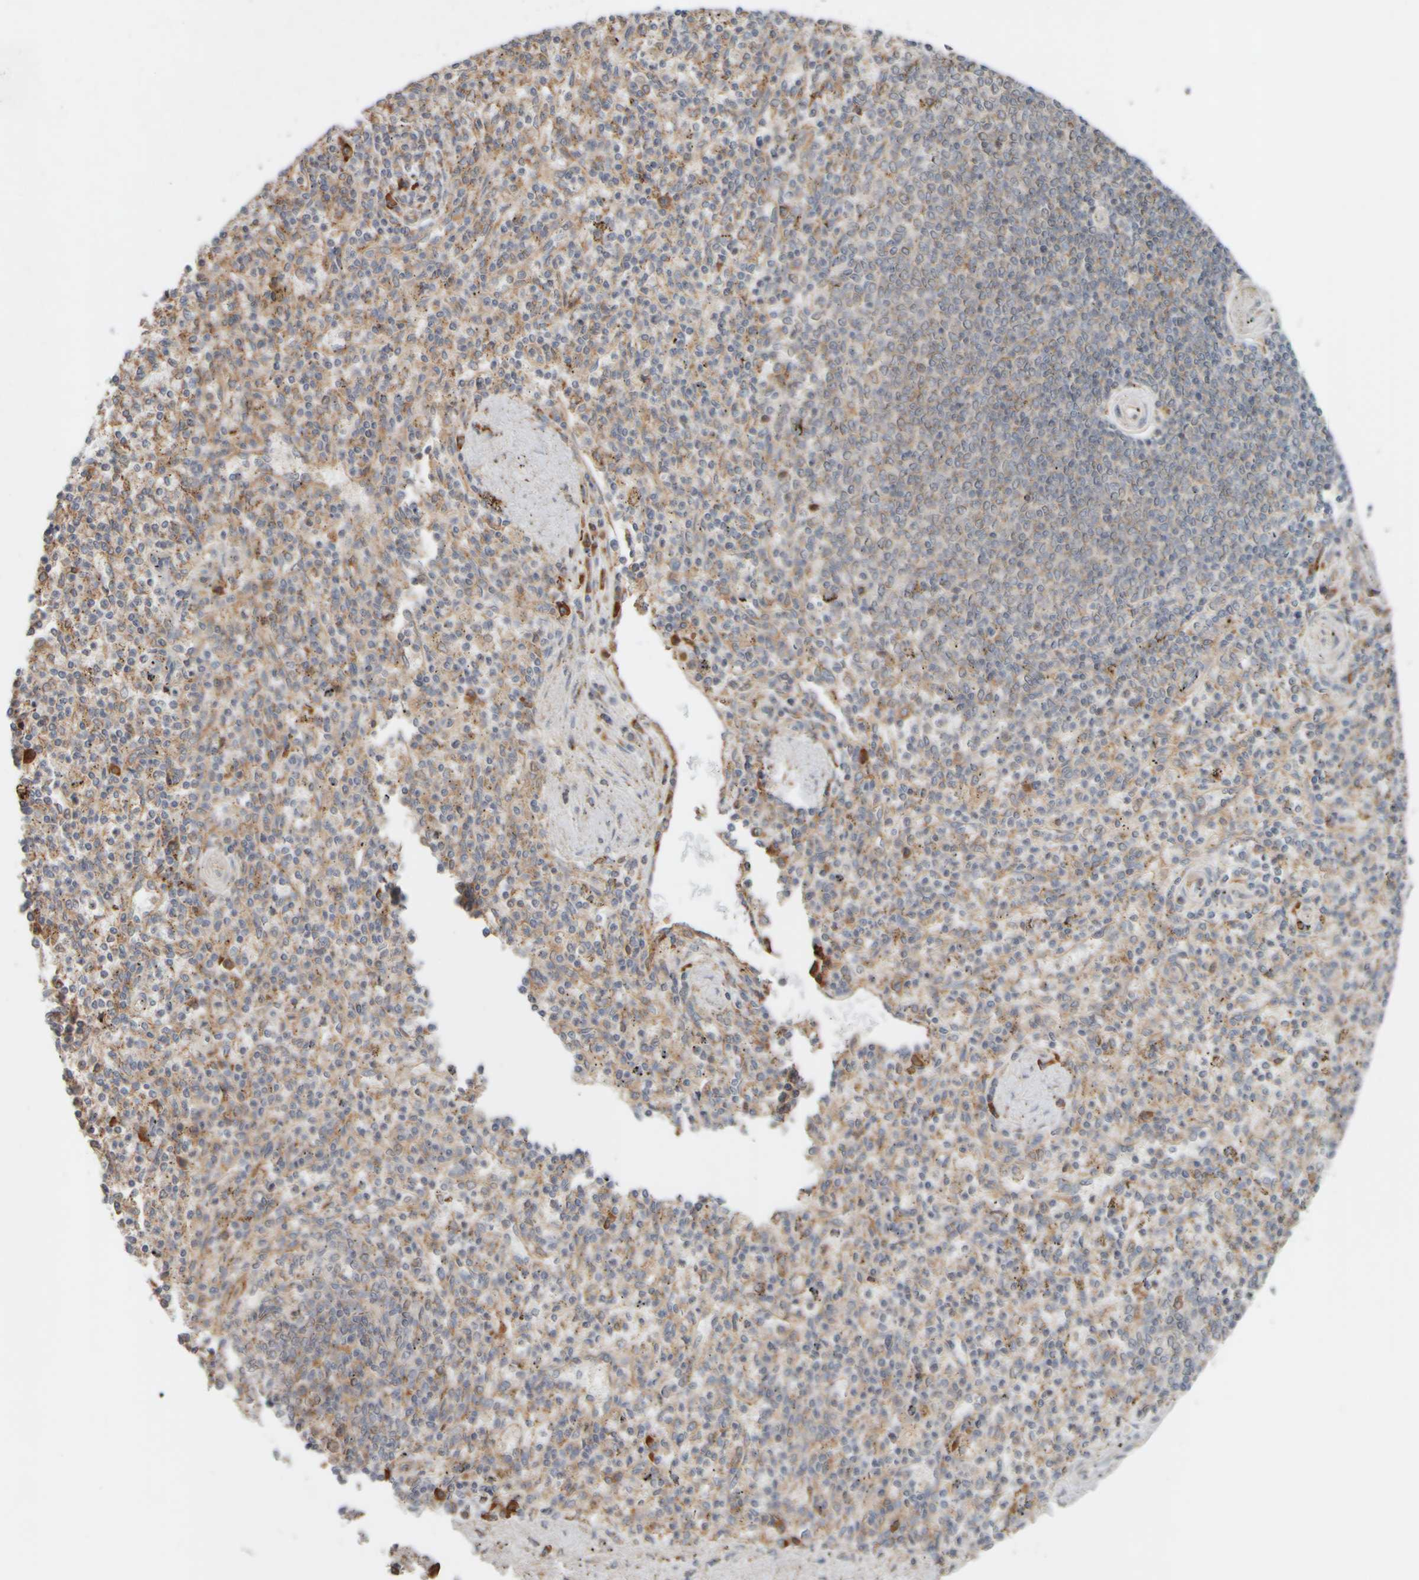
{"staining": {"intensity": "moderate", "quantity": "25%-75%", "location": "cytoplasmic/membranous"}, "tissue": "spleen", "cell_type": "Cells in red pulp", "image_type": "normal", "snomed": [{"axis": "morphology", "description": "Normal tissue, NOS"}, {"axis": "topography", "description": "Spleen"}], "caption": "About 25%-75% of cells in red pulp in normal human spleen show moderate cytoplasmic/membranous protein staining as visualized by brown immunohistochemical staining.", "gene": "EIF2B3", "patient": {"sex": "male", "age": 72}}